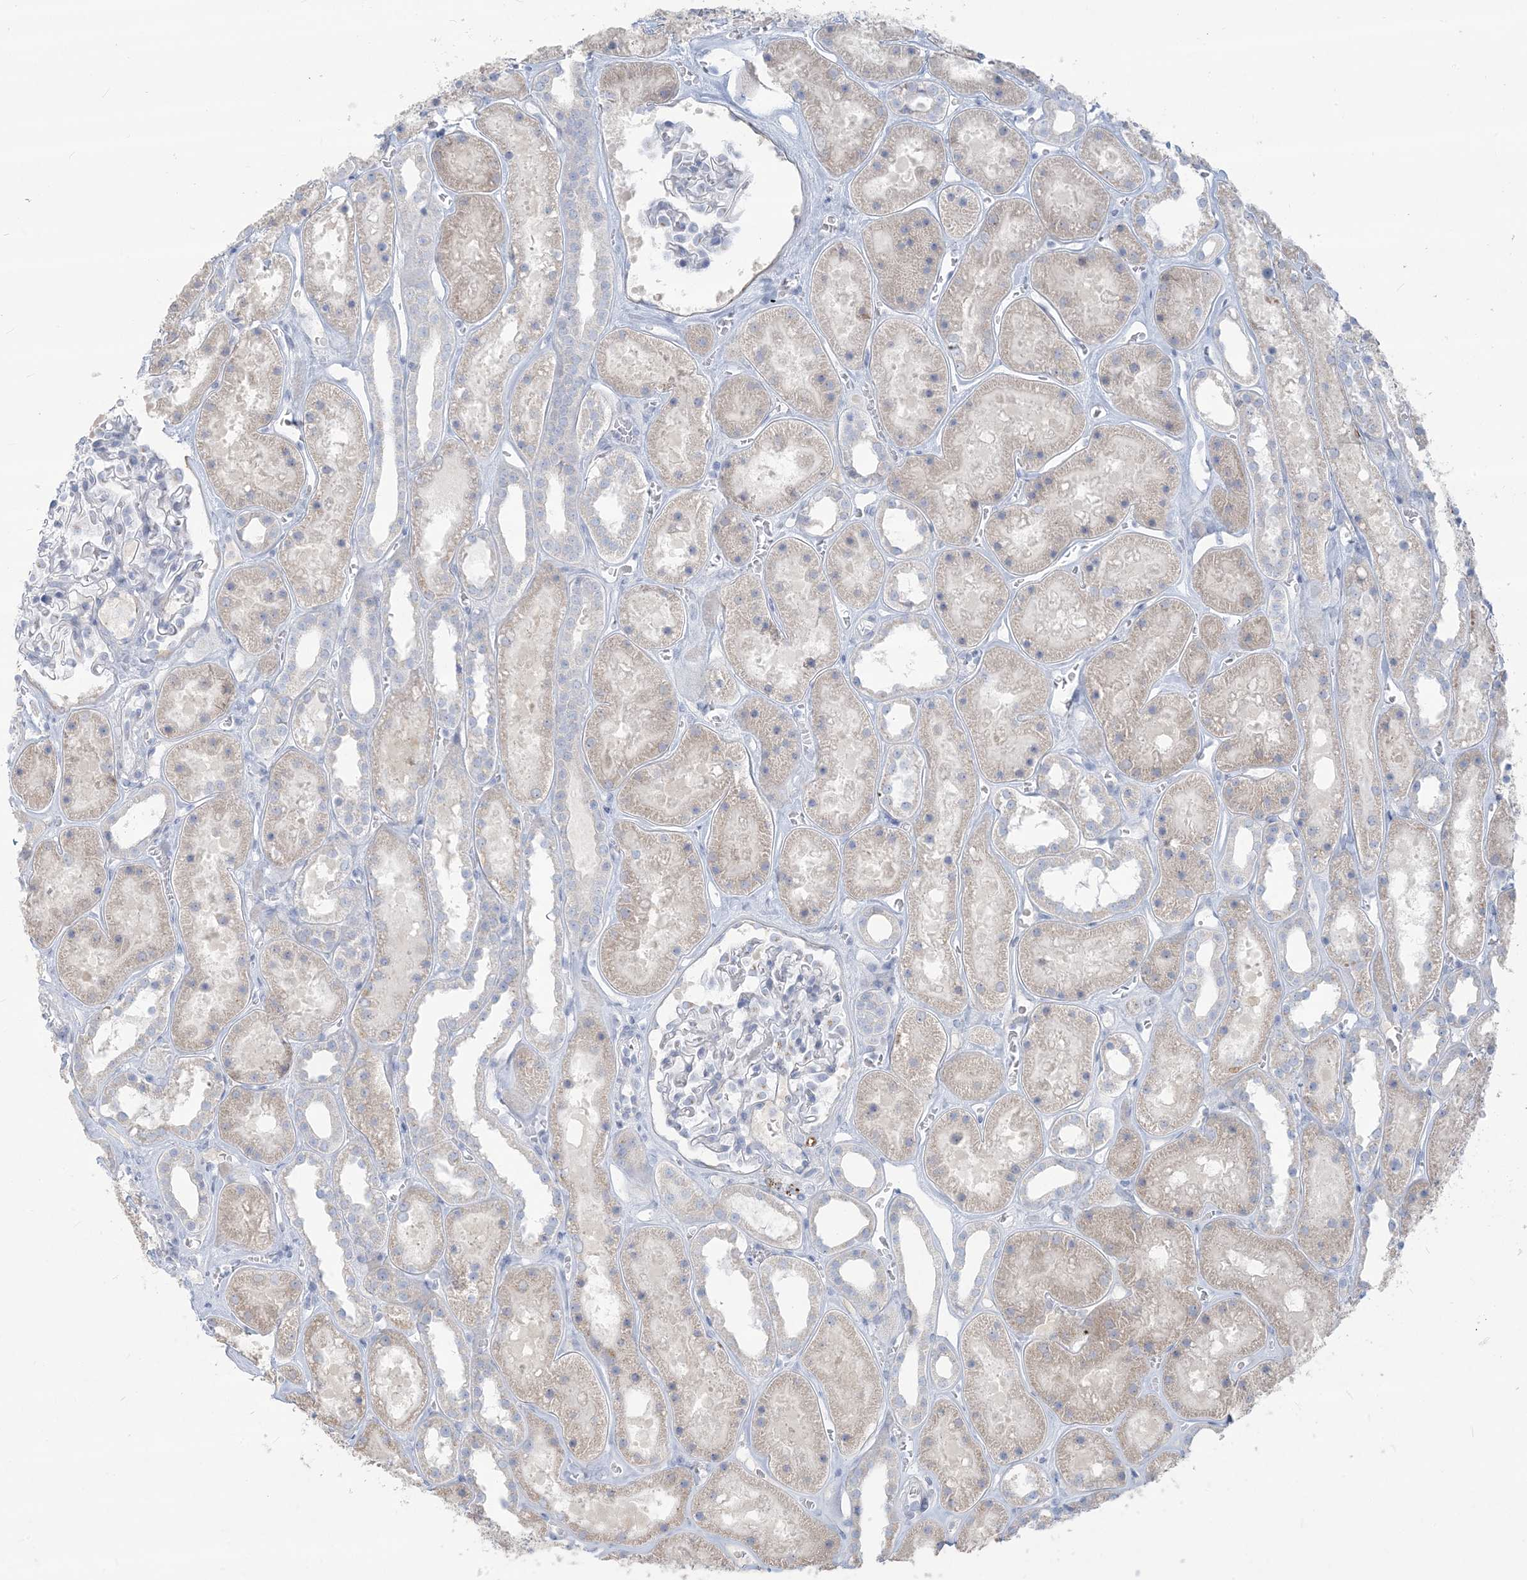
{"staining": {"intensity": "negative", "quantity": "none", "location": "none"}, "tissue": "kidney", "cell_type": "Cells in glomeruli", "image_type": "normal", "snomed": [{"axis": "morphology", "description": "Normal tissue, NOS"}, {"axis": "topography", "description": "Kidney"}], "caption": "High power microscopy image of an IHC micrograph of benign kidney, revealing no significant expression in cells in glomeruli.", "gene": "SCML1", "patient": {"sex": "female", "age": 41}}